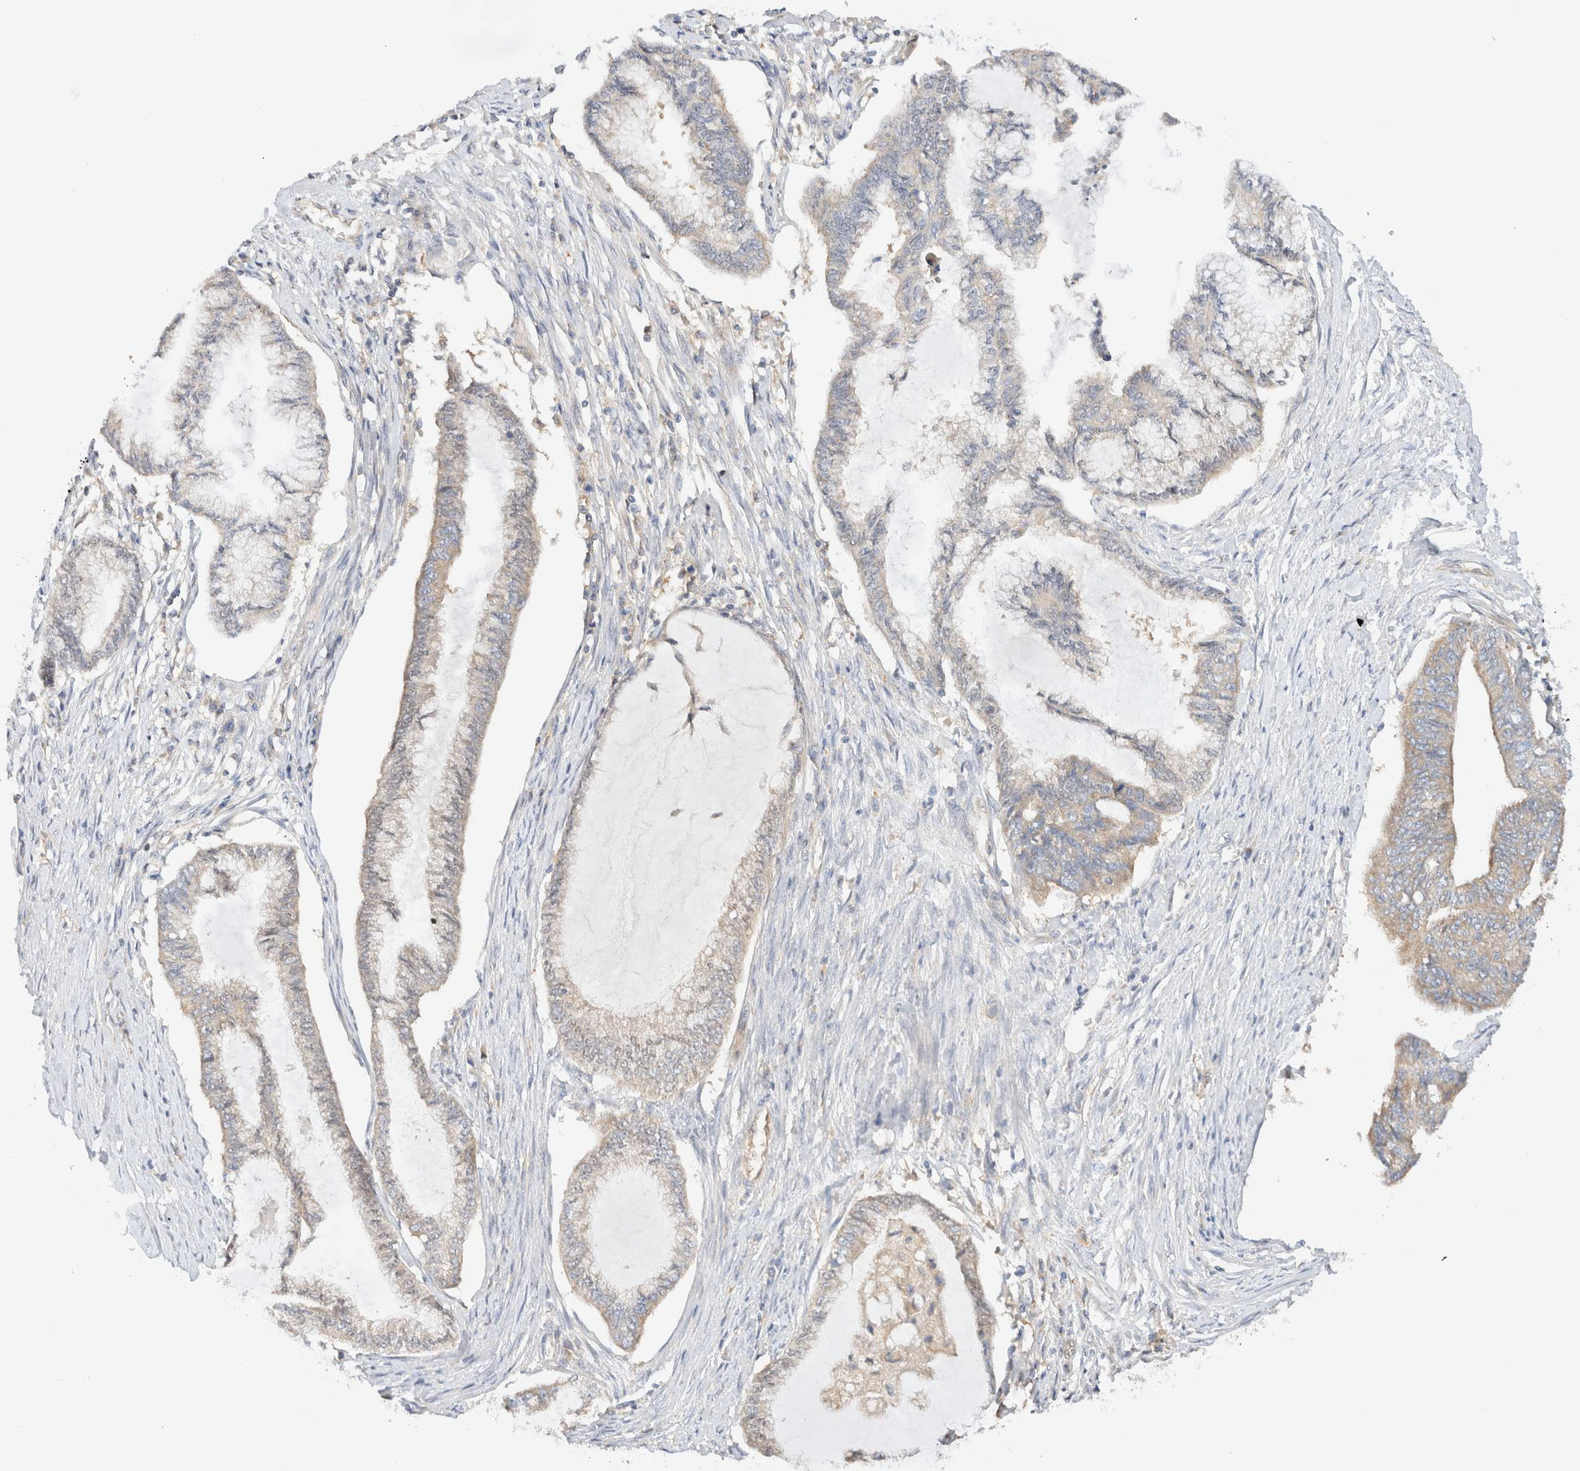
{"staining": {"intensity": "weak", "quantity": "25%-75%", "location": "cytoplasmic/membranous"}, "tissue": "endometrial cancer", "cell_type": "Tumor cells", "image_type": "cancer", "snomed": [{"axis": "morphology", "description": "Adenocarcinoma, NOS"}, {"axis": "topography", "description": "Endometrium"}], "caption": "A brown stain labels weak cytoplasmic/membranous staining of a protein in human endometrial cancer tumor cells. (DAB IHC with brightfield microscopy, high magnification).", "gene": "RABEP1", "patient": {"sex": "female", "age": 86}}